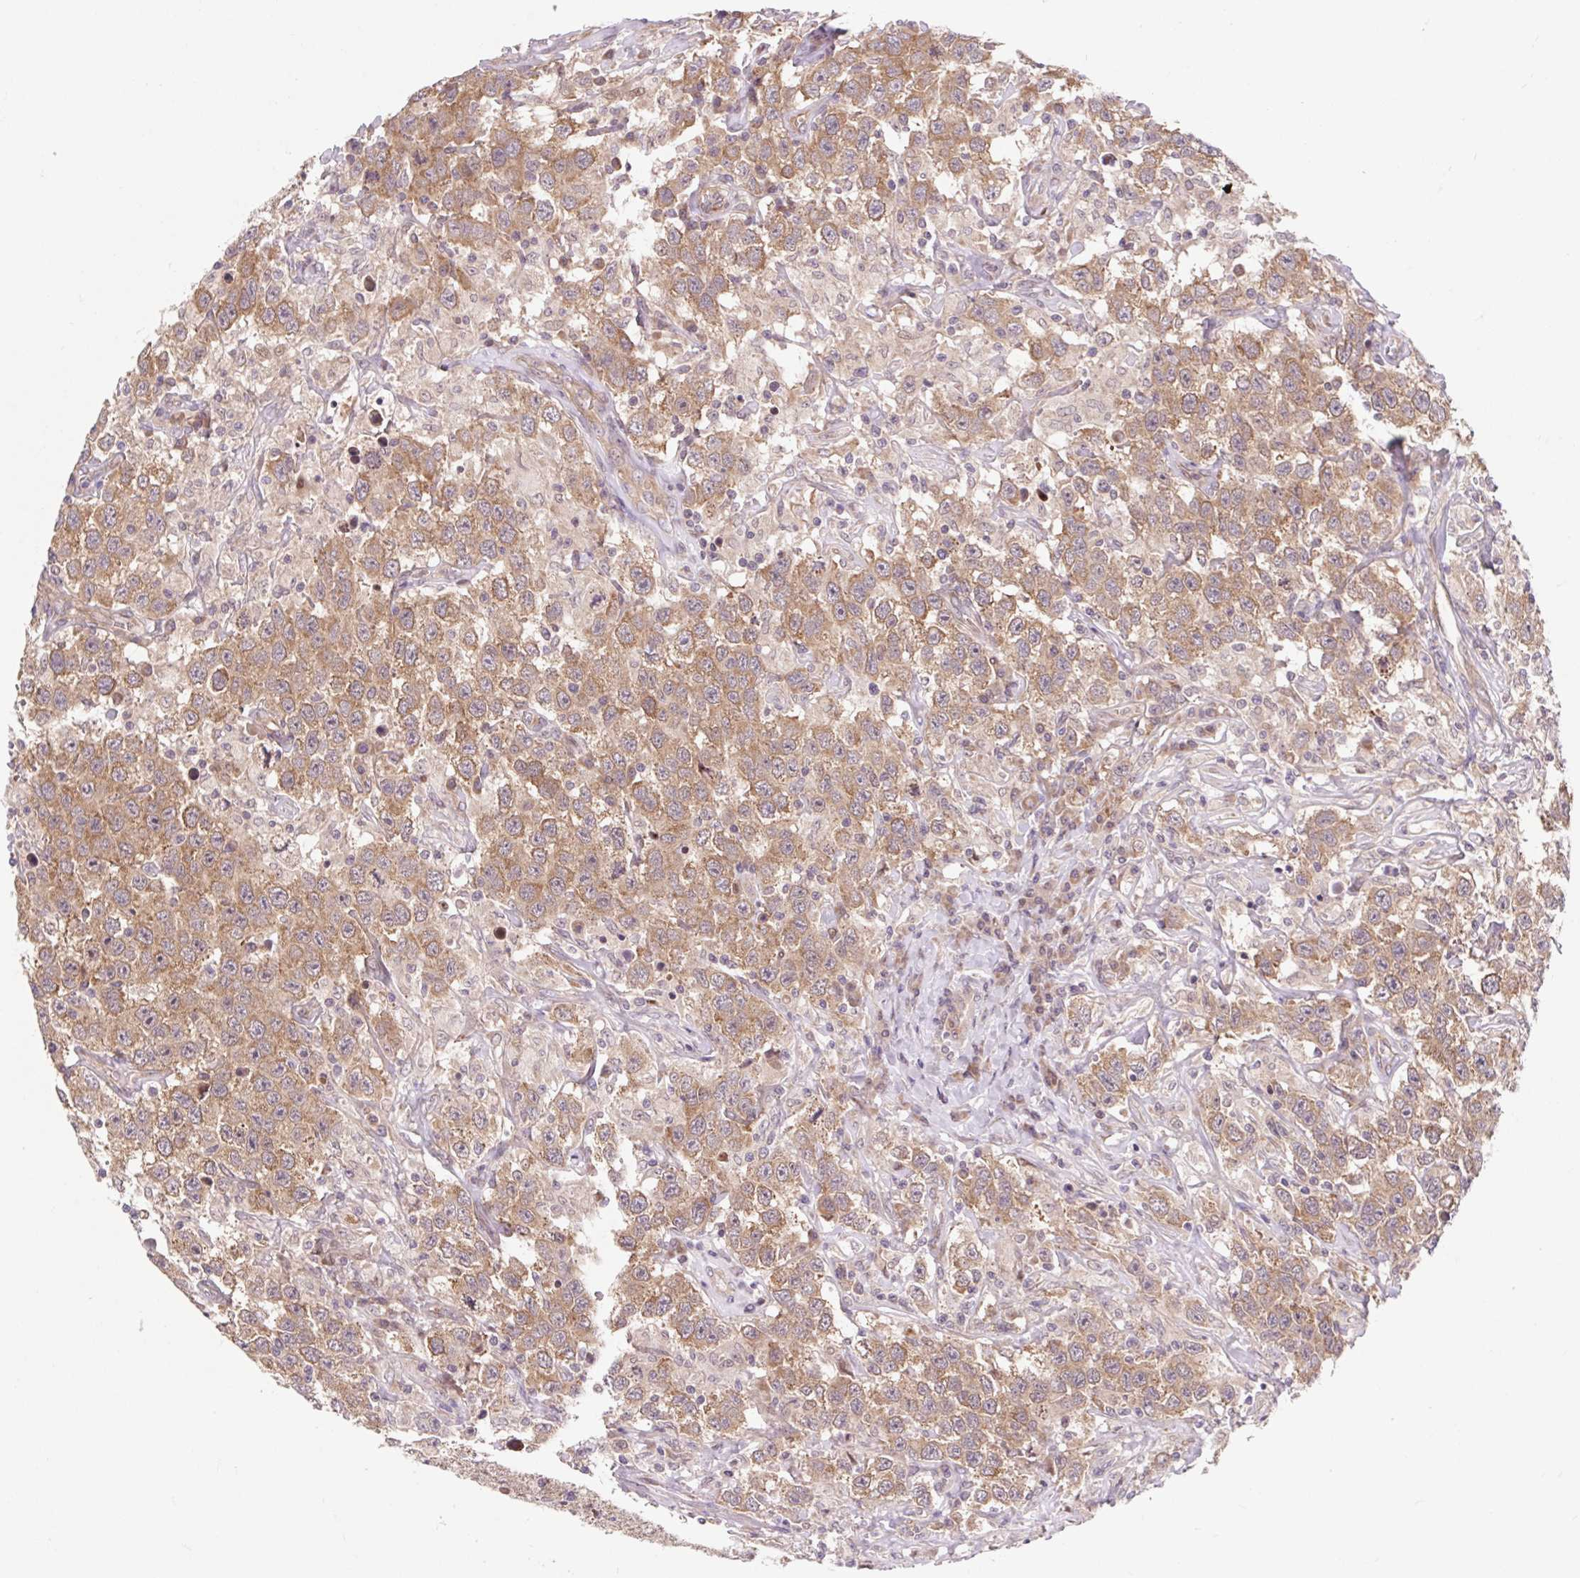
{"staining": {"intensity": "moderate", "quantity": ">75%", "location": "cytoplasmic/membranous"}, "tissue": "testis cancer", "cell_type": "Tumor cells", "image_type": "cancer", "snomed": [{"axis": "morphology", "description": "Seminoma, NOS"}, {"axis": "topography", "description": "Testis"}], "caption": "The immunohistochemical stain labels moderate cytoplasmic/membranous staining in tumor cells of seminoma (testis) tissue.", "gene": "HFE", "patient": {"sex": "male", "age": 41}}